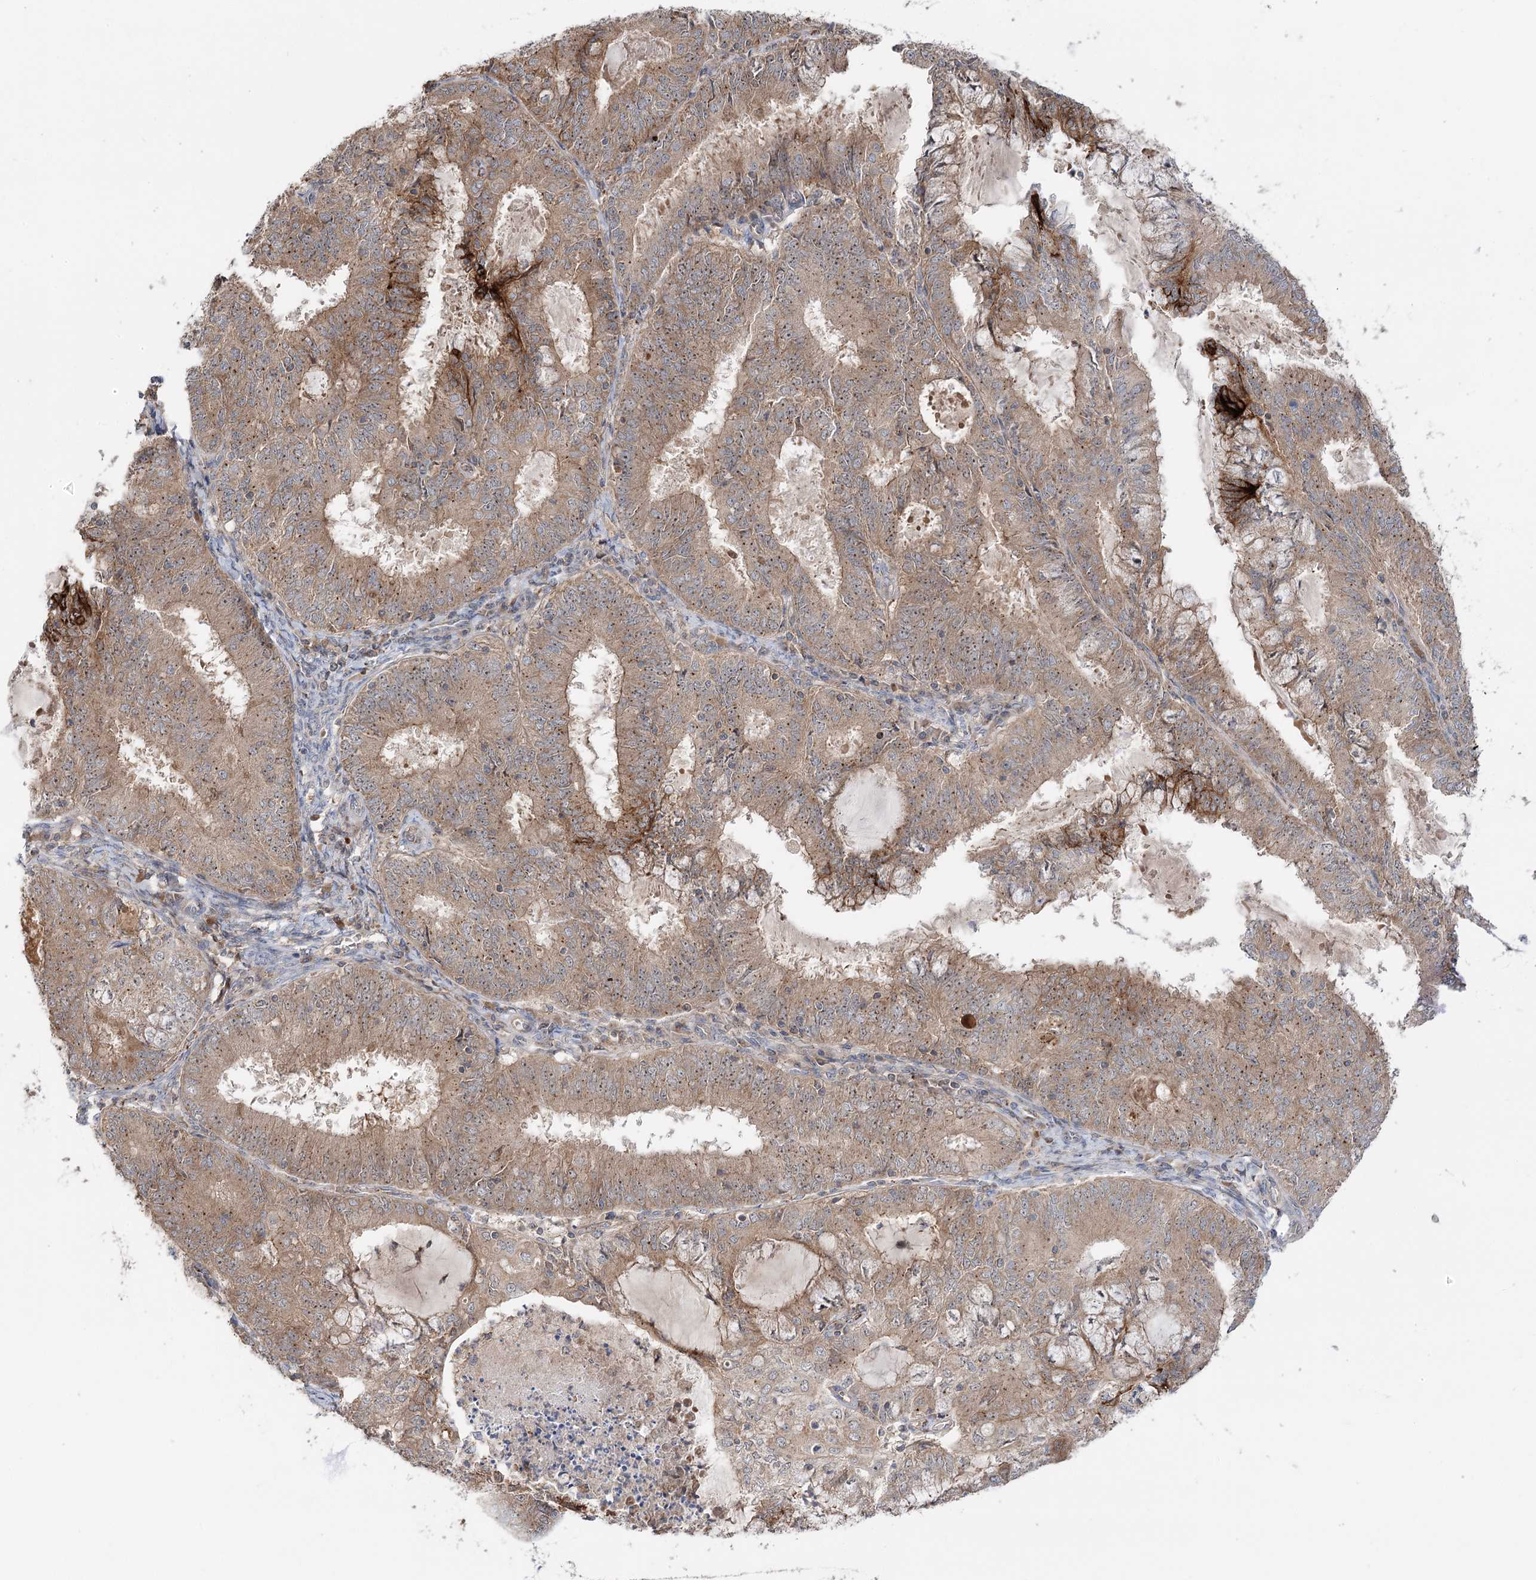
{"staining": {"intensity": "moderate", "quantity": ">75%", "location": "cytoplasmic/membranous,nuclear"}, "tissue": "endometrial cancer", "cell_type": "Tumor cells", "image_type": "cancer", "snomed": [{"axis": "morphology", "description": "Adenocarcinoma, NOS"}, {"axis": "topography", "description": "Endometrium"}], "caption": "Immunohistochemical staining of human adenocarcinoma (endometrial) demonstrates medium levels of moderate cytoplasmic/membranous and nuclear protein expression in approximately >75% of tumor cells. Nuclei are stained in blue.", "gene": "RAPGEF6", "patient": {"sex": "female", "age": 57}}